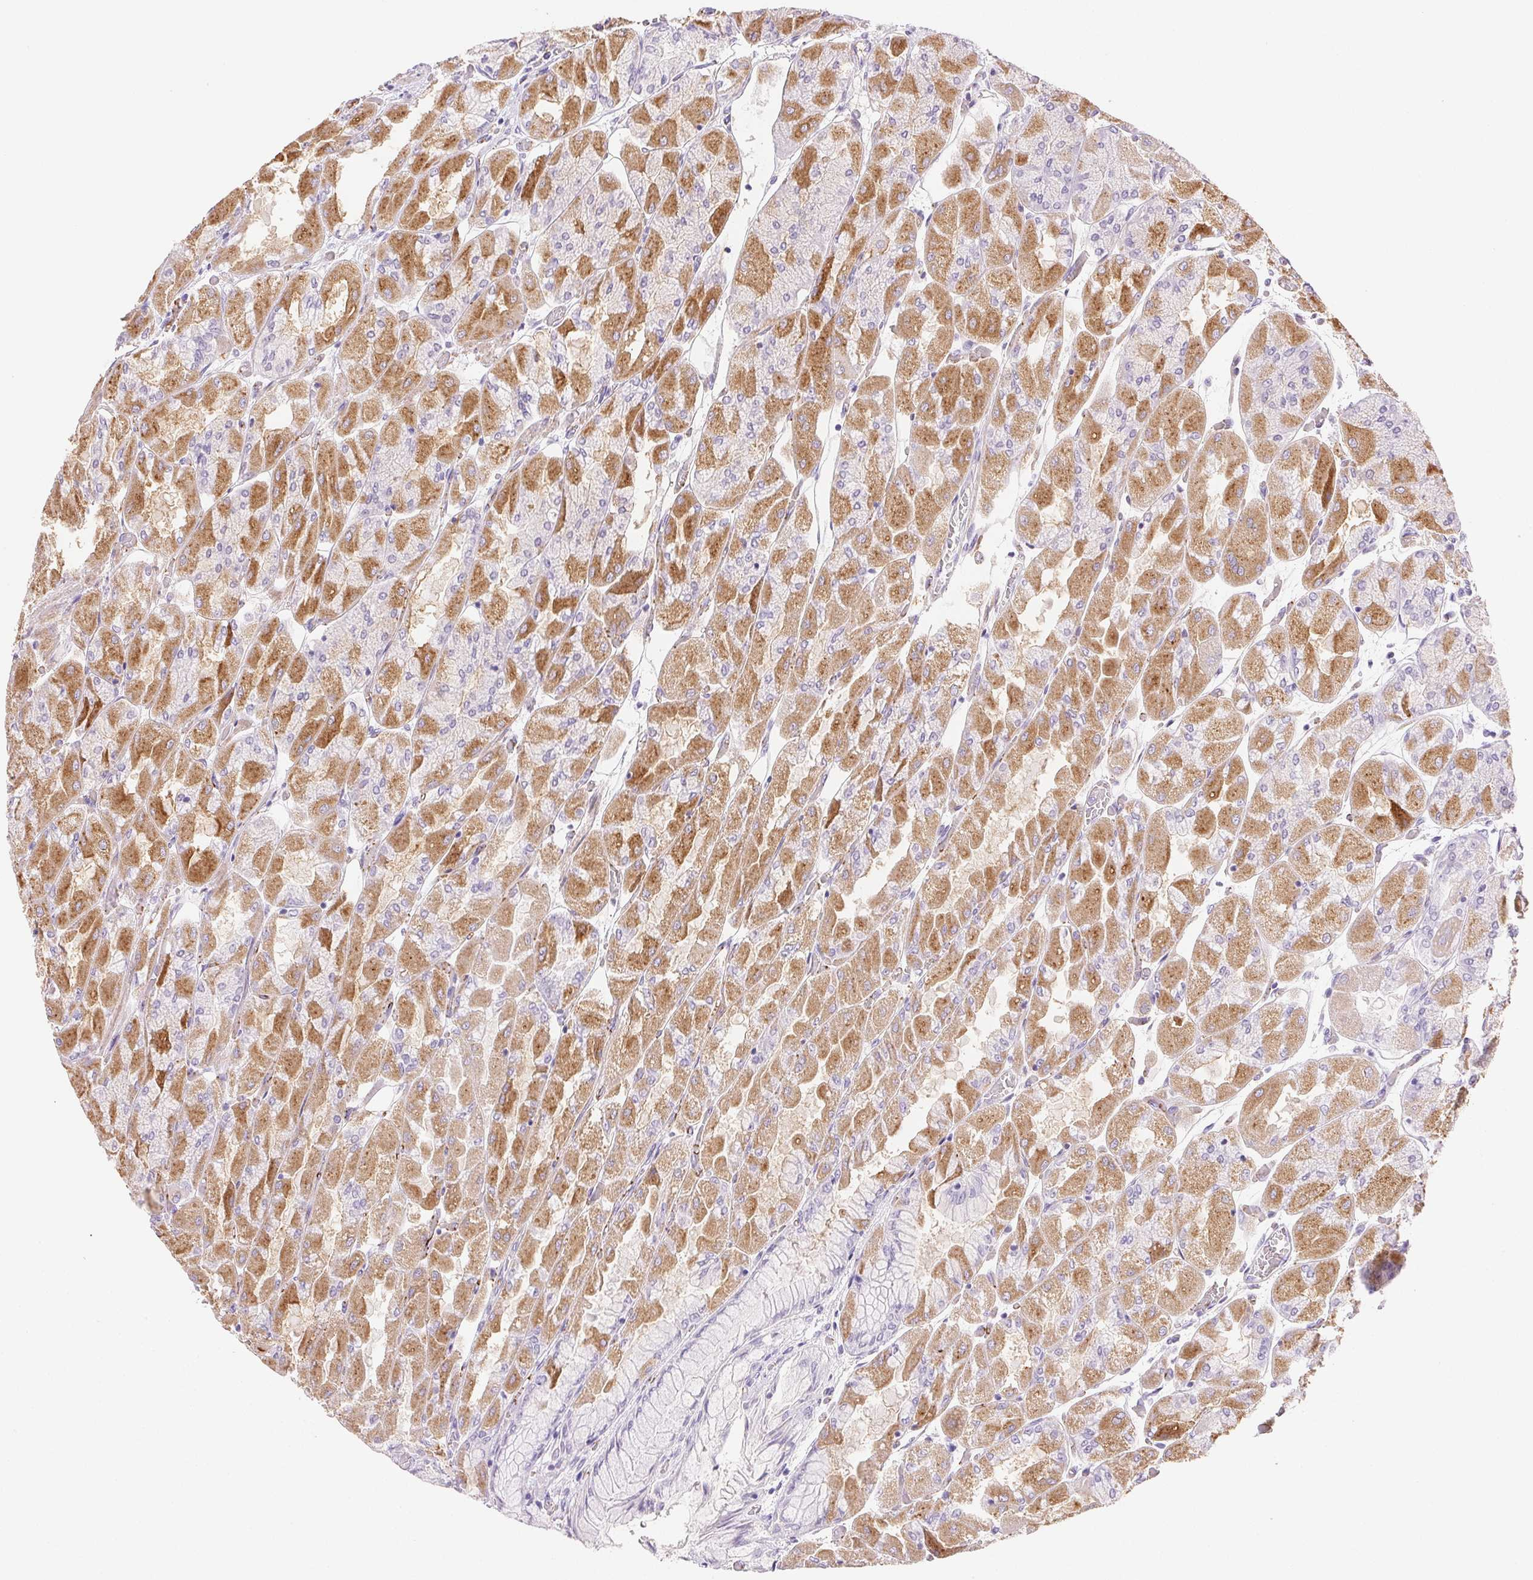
{"staining": {"intensity": "moderate", "quantity": "25%-75%", "location": "cytoplasmic/membranous"}, "tissue": "stomach", "cell_type": "Glandular cells", "image_type": "normal", "snomed": [{"axis": "morphology", "description": "Normal tissue, NOS"}, {"axis": "topography", "description": "Stomach"}], "caption": "High-power microscopy captured an IHC histopathology image of normal stomach, revealing moderate cytoplasmic/membranous staining in about 25%-75% of glandular cells.", "gene": "KCNE2", "patient": {"sex": "female", "age": 61}}